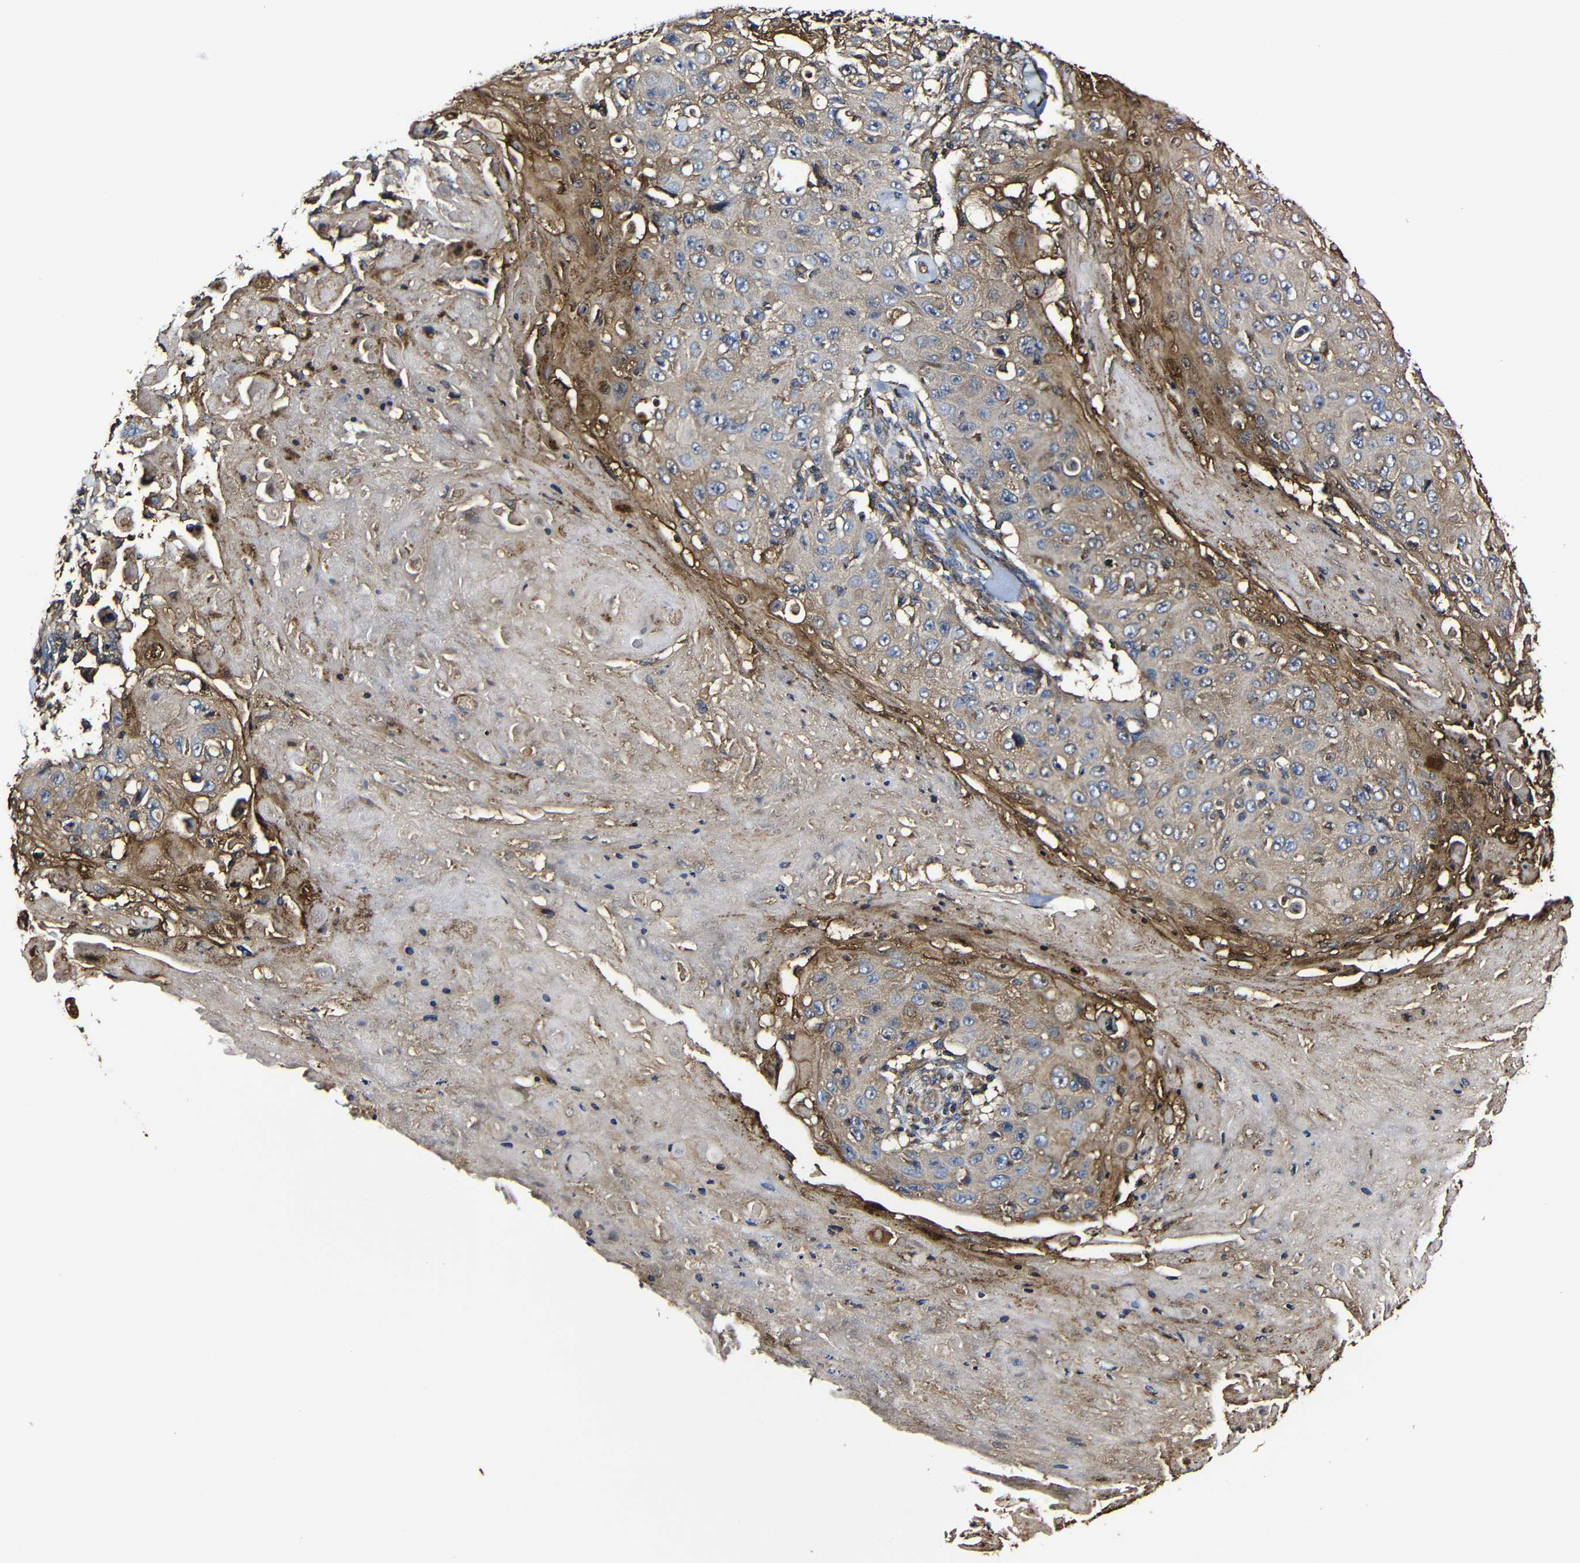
{"staining": {"intensity": "moderate", "quantity": "<25%", "location": "cytoplasmic/membranous"}, "tissue": "skin cancer", "cell_type": "Tumor cells", "image_type": "cancer", "snomed": [{"axis": "morphology", "description": "Squamous cell carcinoma, NOS"}, {"axis": "topography", "description": "Skin"}], "caption": "High-magnification brightfield microscopy of skin cancer stained with DAB (3,3'-diaminobenzidine) (brown) and counterstained with hematoxylin (blue). tumor cells exhibit moderate cytoplasmic/membranous expression is present in approximately<25% of cells.", "gene": "MSN", "patient": {"sex": "male", "age": 86}}